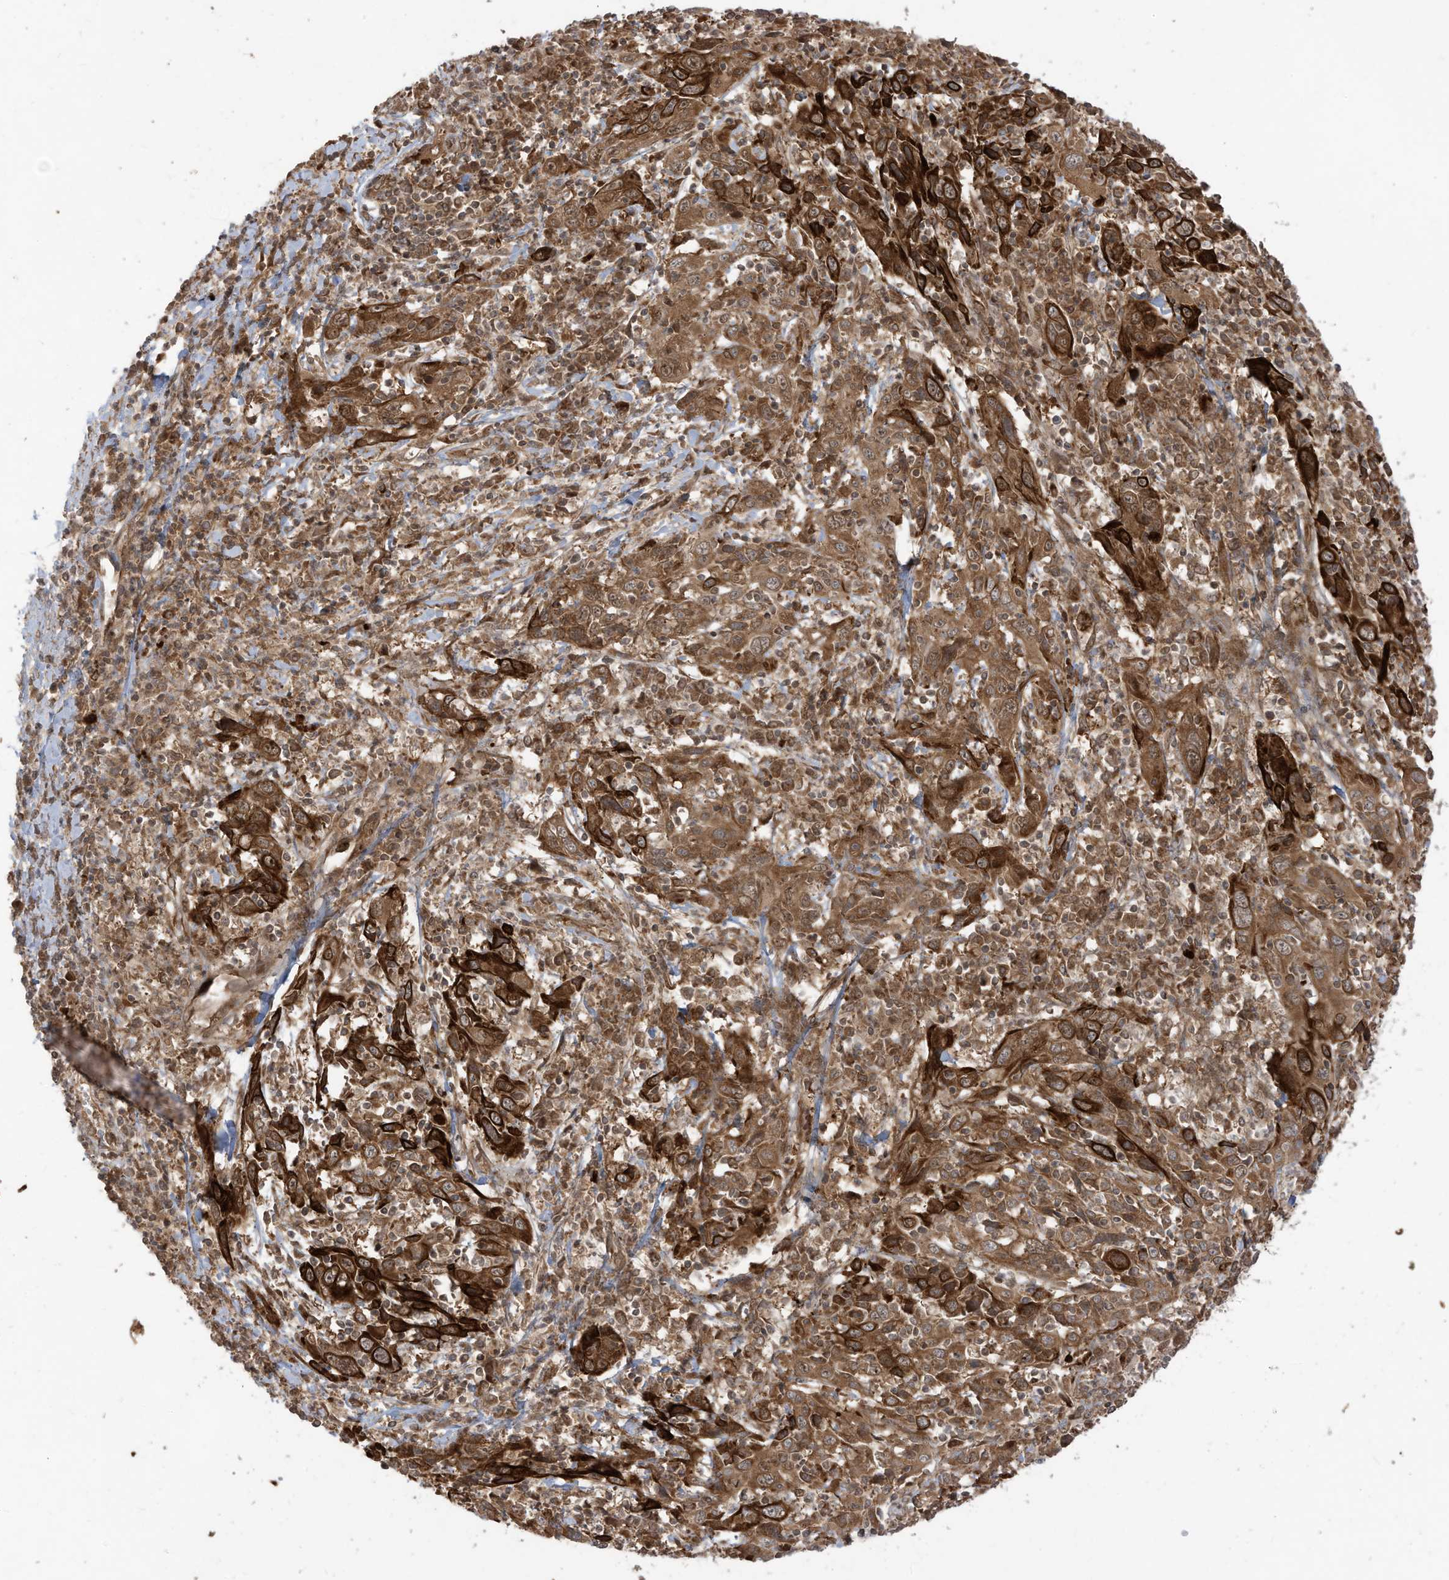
{"staining": {"intensity": "strong", "quantity": ">75%", "location": "cytoplasmic/membranous"}, "tissue": "cervical cancer", "cell_type": "Tumor cells", "image_type": "cancer", "snomed": [{"axis": "morphology", "description": "Squamous cell carcinoma, NOS"}, {"axis": "topography", "description": "Cervix"}], "caption": "A high-resolution photomicrograph shows immunohistochemistry staining of cervical cancer, which demonstrates strong cytoplasmic/membranous staining in approximately >75% of tumor cells. (DAB (3,3'-diaminobenzidine) IHC, brown staining for protein, blue staining for nuclei).", "gene": "TRIM67", "patient": {"sex": "female", "age": 46}}